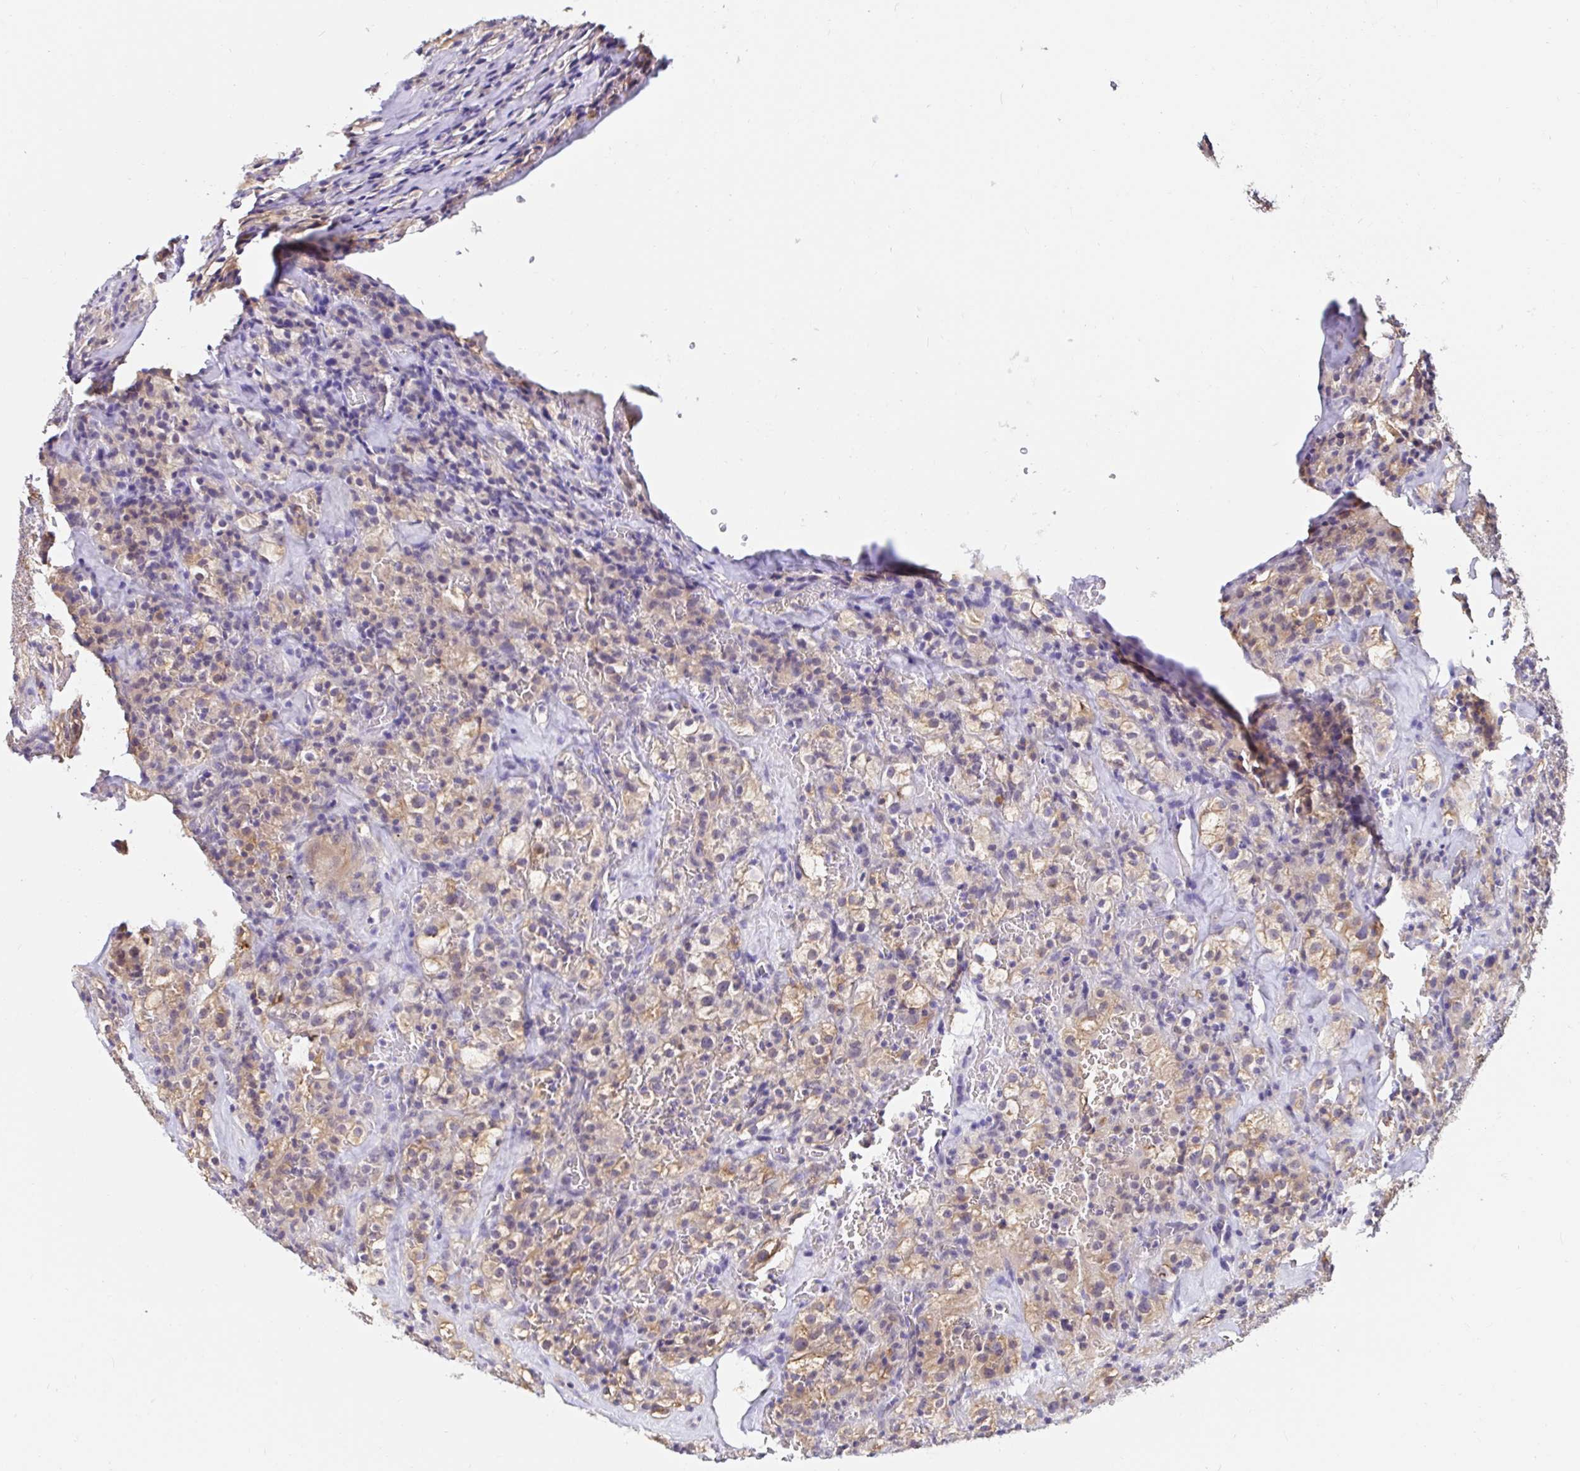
{"staining": {"intensity": "weak", "quantity": ">75%", "location": "cytoplasmic/membranous"}, "tissue": "renal cancer", "cell_type": "Tumor cells", "image_type": "cancer", "snomed": [{"axis": "morphology", "description": "Adenocarcinoma, NOS"}, {"axis": "topography", "description": "Kidney"}], "caption": "Adenocarcinoma (renal) stained for a protein (brown) displays weak cytoplasmic/membranous positive expression in about >75% of tumor cells.", "gene": "RSRP1", "patient": {"sex": "female", "age": 74}}